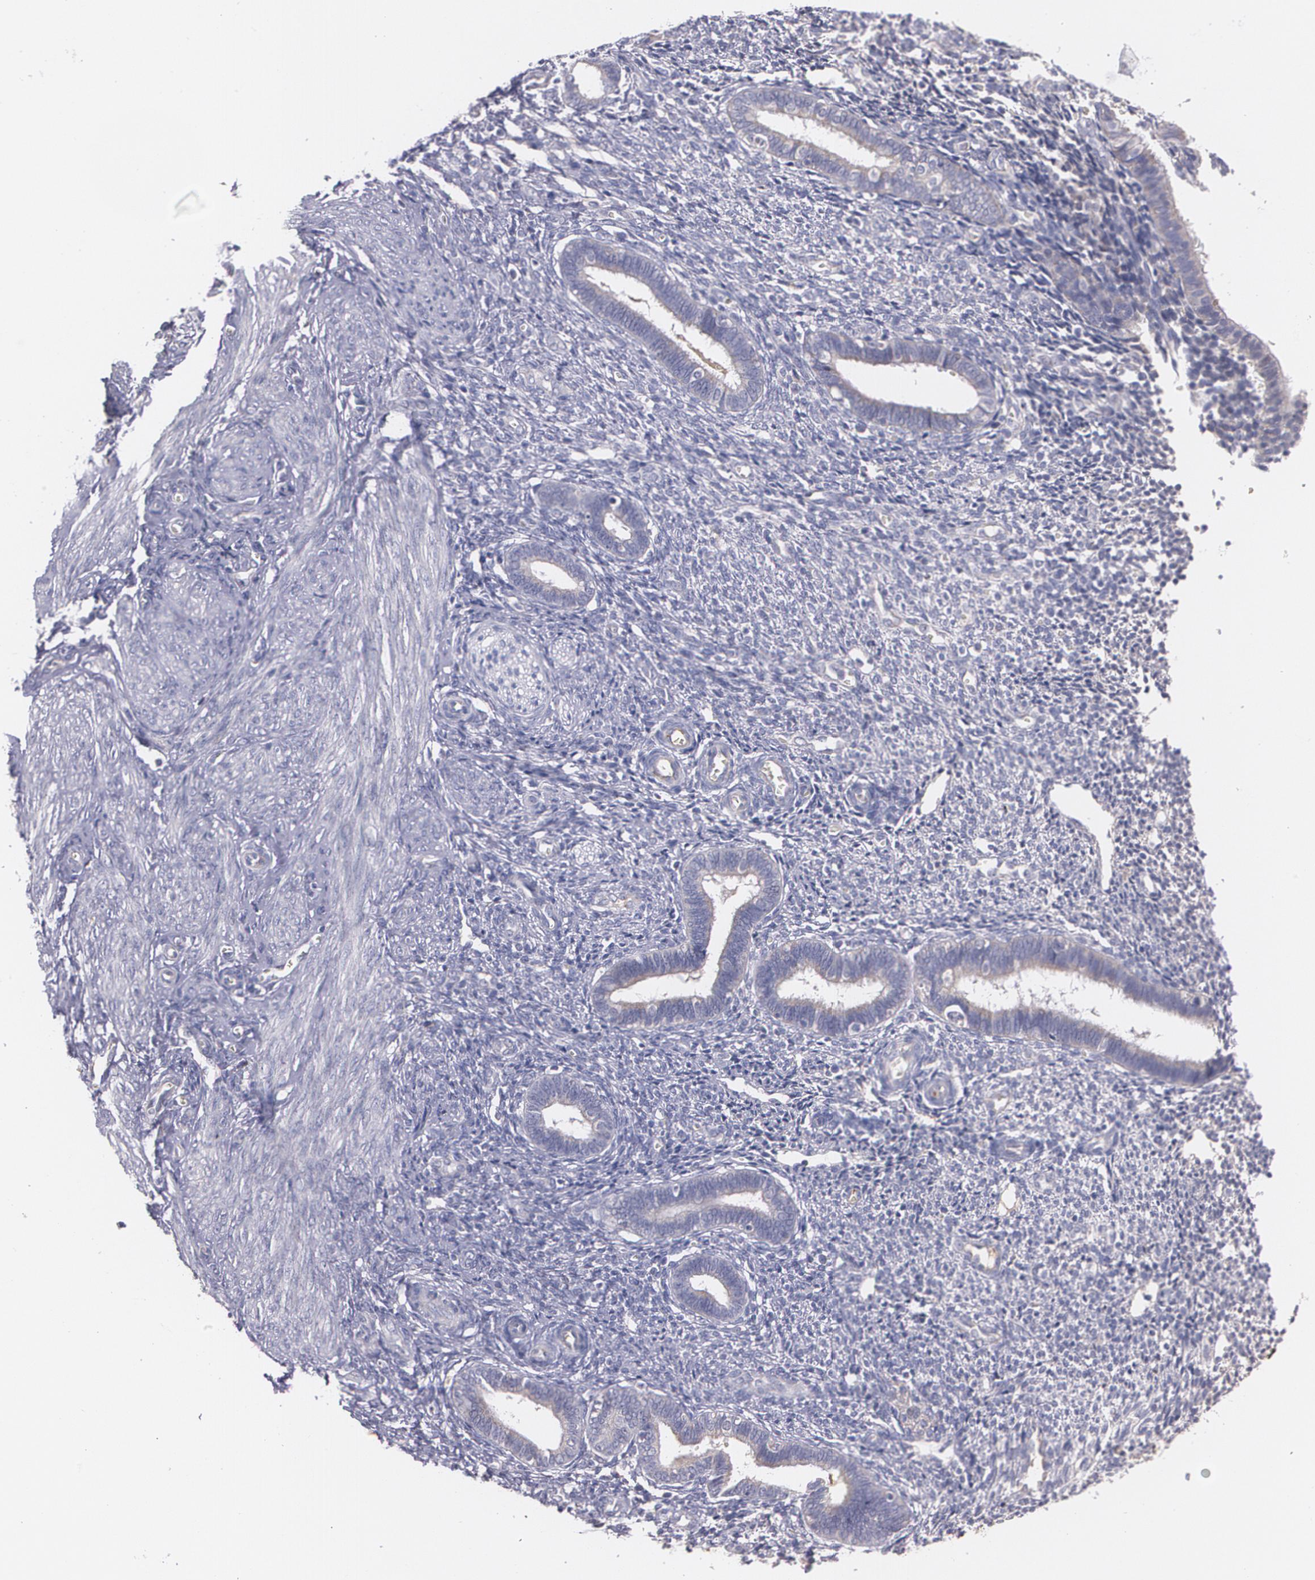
{"staining": {"intensity": "weak", "quantity": "<25%", "location": "cytoplasmic/membranous"}, "tissue": "endometrium", "cell_type": "Cells in endometrial stroma", "image_type": "normal", "snomed": [{"axis": "morphology", "description": "Normal tissue, NOS"}, {"axis": "topography", "description": "Endometrium"}], "caption": "DAB (3,3'-diaminobenzidine) immunohistochemical staining of normal endometrium demonstrates no significant positivity in cells in endometrial stroma. (DAB (3,3'-diaminobenzidine) IHC visualized using brightfield microscopy, high magnification).", "gene": "AMBP", "patient": {"sex": "female", "age": 27}}